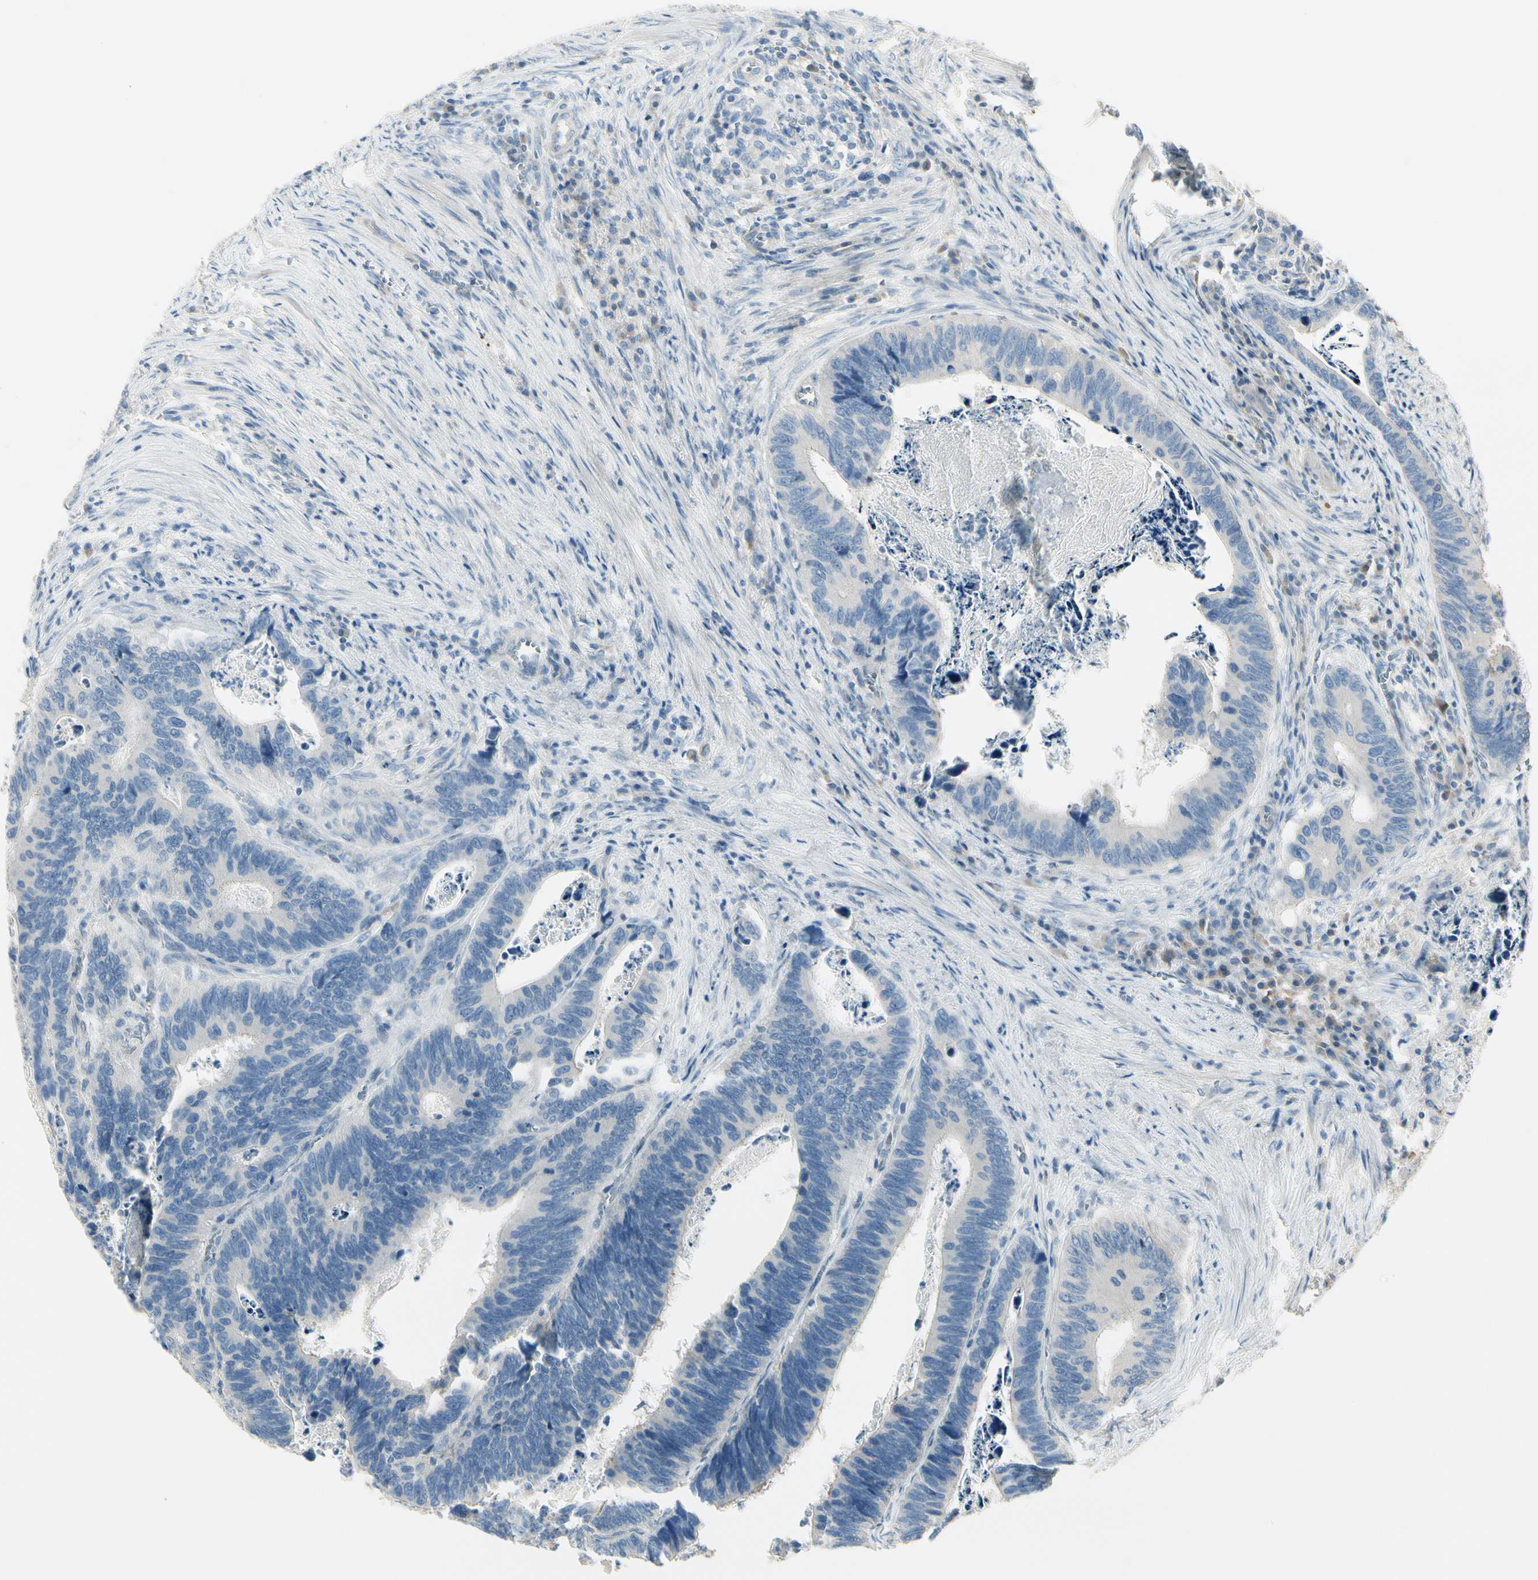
{"staining": {"intensity": "negative", "quantity": "none", "location": "none"}, "tissue": "colorectal cancer", "cell_type": "Tumor cells", "image_type": "cancer", "snomed": [{"axis": "morphology", "description": "Adenocarcinoma, NOS"}, {"axis": "topography", "description": "Colon"}], "caption": "This is a image of IHC staining of adenocarcinoma (colorectal), which shows no expression in tumor cells.", "gene": "ADGRA3", "patient": {"sex": "male", "age": 72}}